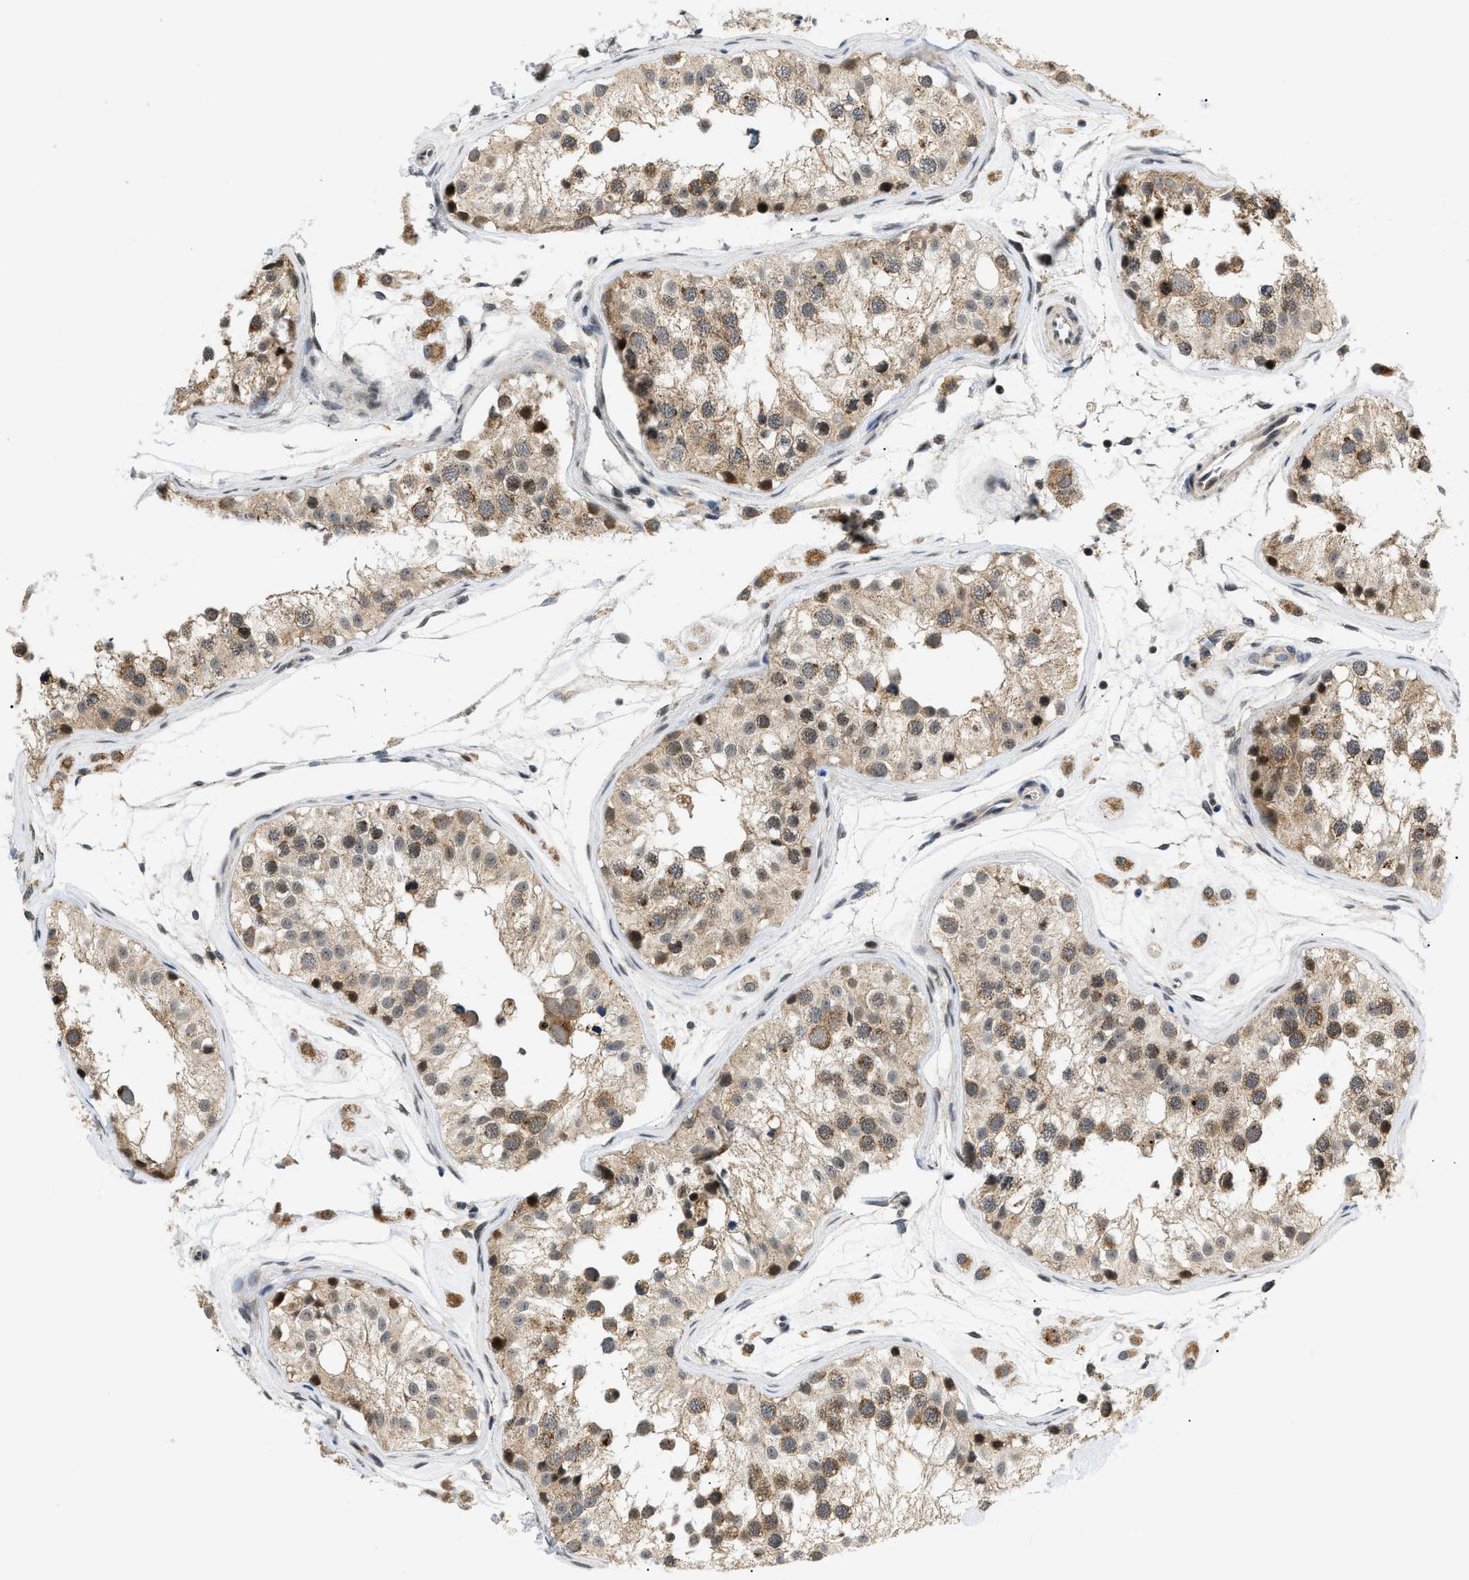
{"staining": {"intensity": "moderate", "quantity": ">75%", "location": "cytoplasmic/membranous"}, "tissue": "testis", "cell_type": "Cells in seminiferous ducts", "image_type": "normal", "snomed": [{"axis": "morphology", "description": "Normal tissue, NOS"}, {"axis": "morphology", "description": "Adenocarcinoma, metastatic, NOS"}, {"axis": "topography", "description": "Testis"}], "caption": "Immunohistochemical staining of benign human testis reveals moderate cytoplasmic/membranous protein expression in about >75% of cells in seminiferous ducts. The protein of interest is shown in brown color, while the nuclei are stained blue.", "gene": "ZBTB11", "patient": {"sex": "male", "age": 26}}